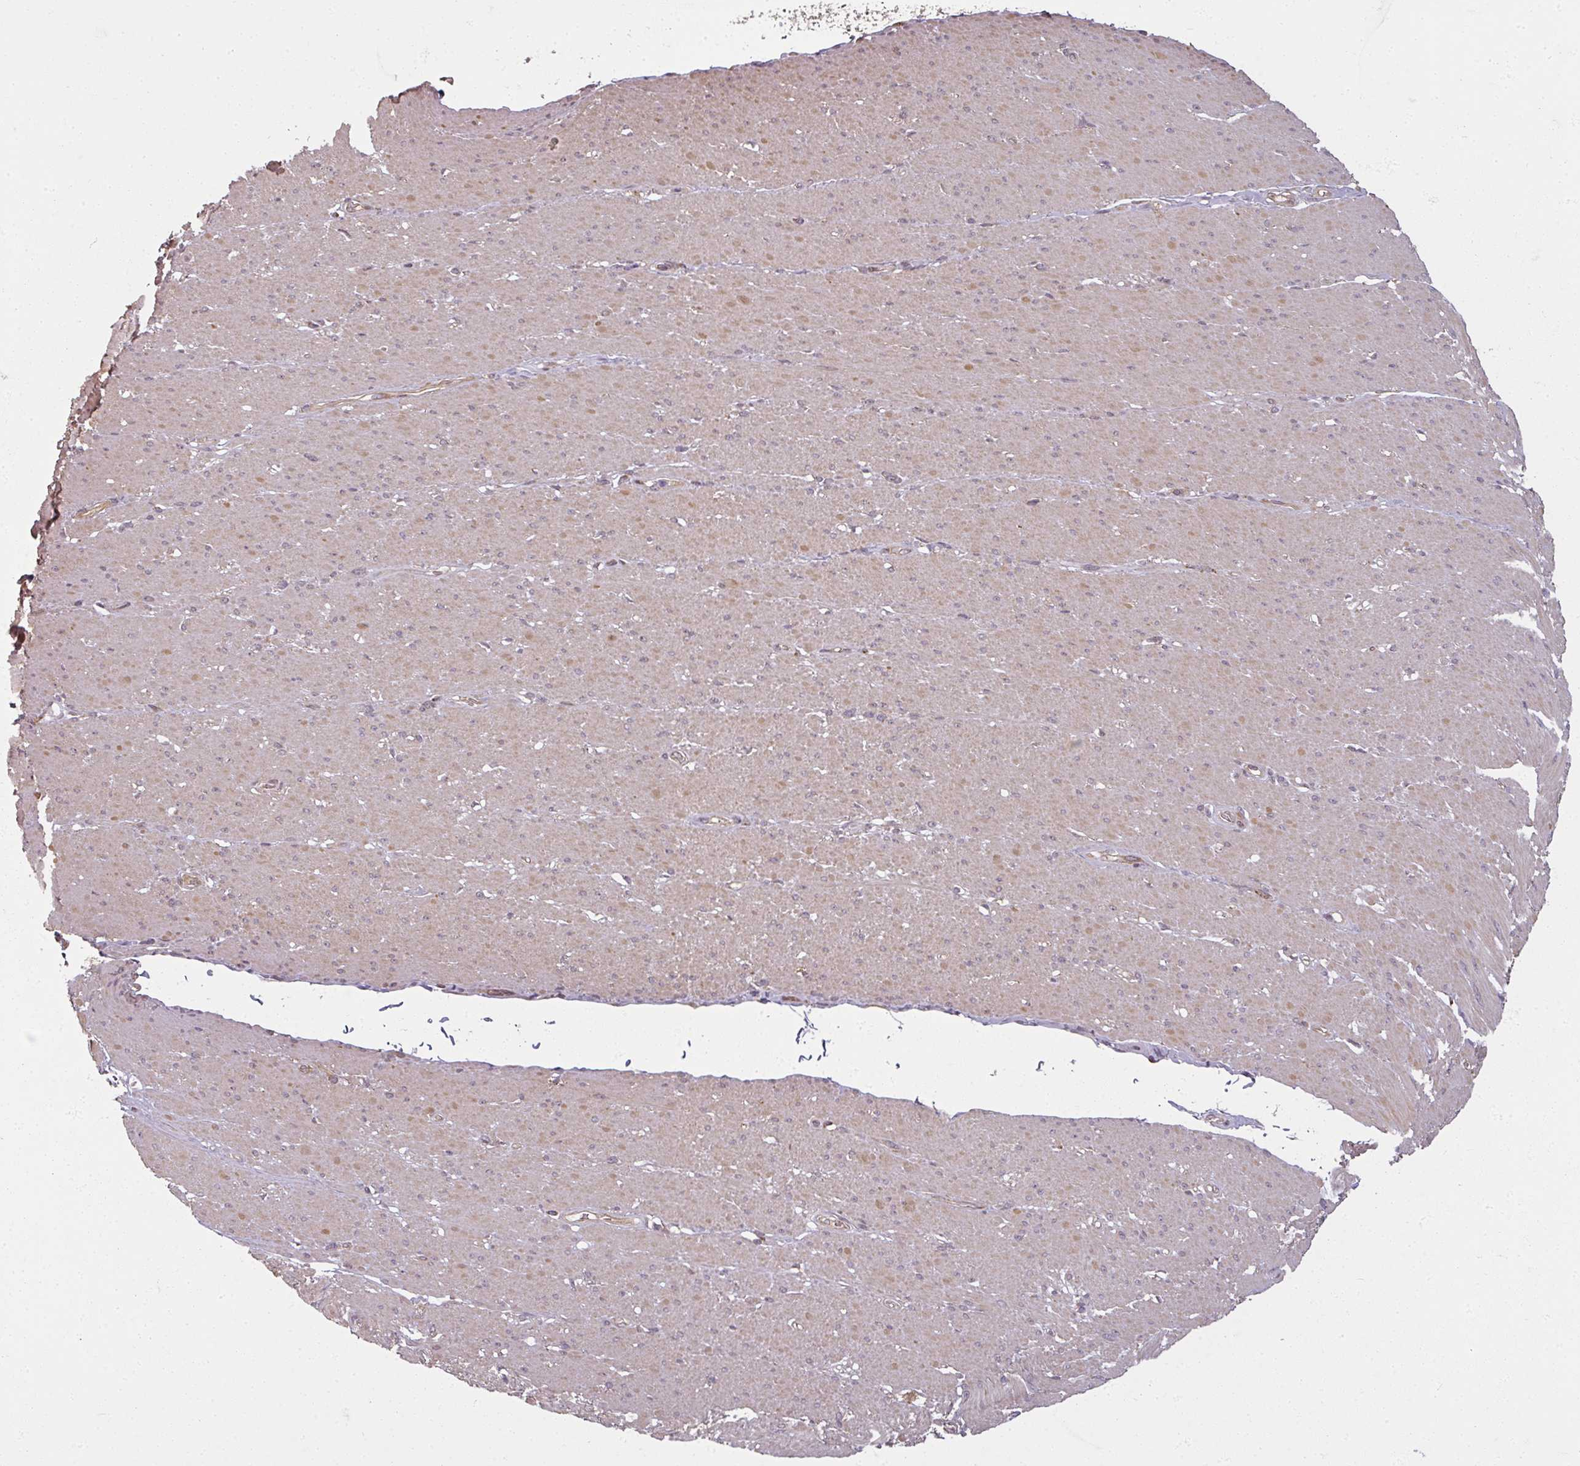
{"staining": {"intensity": "weak", "quantity": "25%-75%", "location": "cytoplasmic/membranous"}, "tissue": "smooth muscle", "cell_type": "Smooth muscle cells", "image_type": "normal", "snomed": [{"axis": "morphology", "description": "Normal tissue, NOS"}, {"axis": "topography", "description": "Smooth muscle"}, {"axis": "topography", "description": "Rectum"}], "caption": "Immunohistochemical staining of normal smooth muscle exhibits weak cytoplasmic/membranous protein positivity in approximately 25%-75% of smooth muscle cells. Using DAB (brown) and hematoxylin (blue) stains, captured at high magnification using brightfield microscopy.", "gene": "DIMT1", "patient": {"sex": "male", "age": 53}}